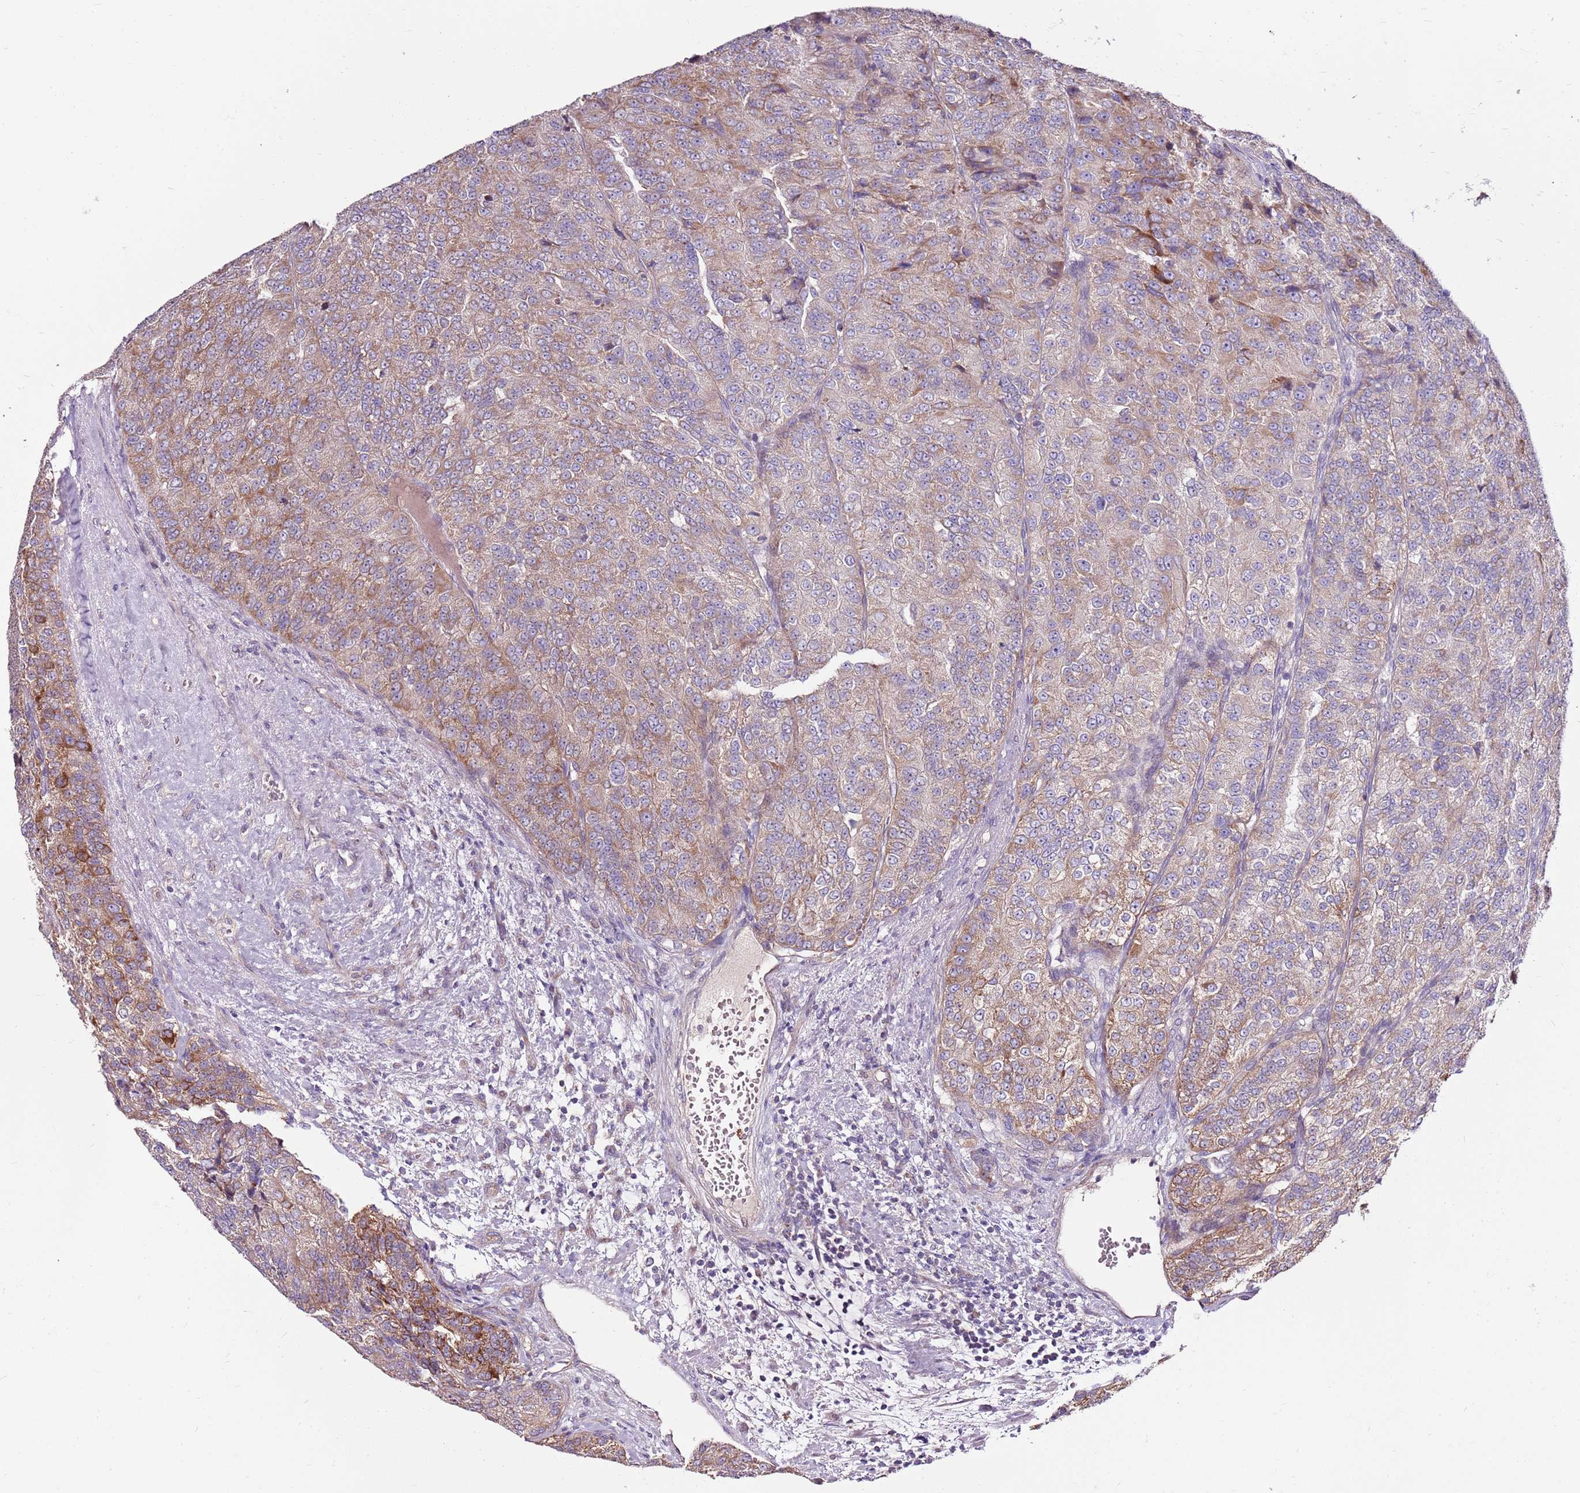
{"staining": {"intensity": "moderate", "quantity": "<25%", "location": "cytoplasmic/membranous"}, "tissue": "renal cancer", "cell_type": "Tumor cells", "image_type": "cancer", "snomed": [{"axis": "morphology", "description": "Adenocarcinoma, NOS"}, {"axis": "topography", "description": "Kidney"}], "caption": "Adenocarcinoma (renal) stained for a protein exhibits moderate cytoplasmic/membranous positivity in tumor cells.", "gene": "SMG1", "patient": {"sex": "female", "age": 63}}